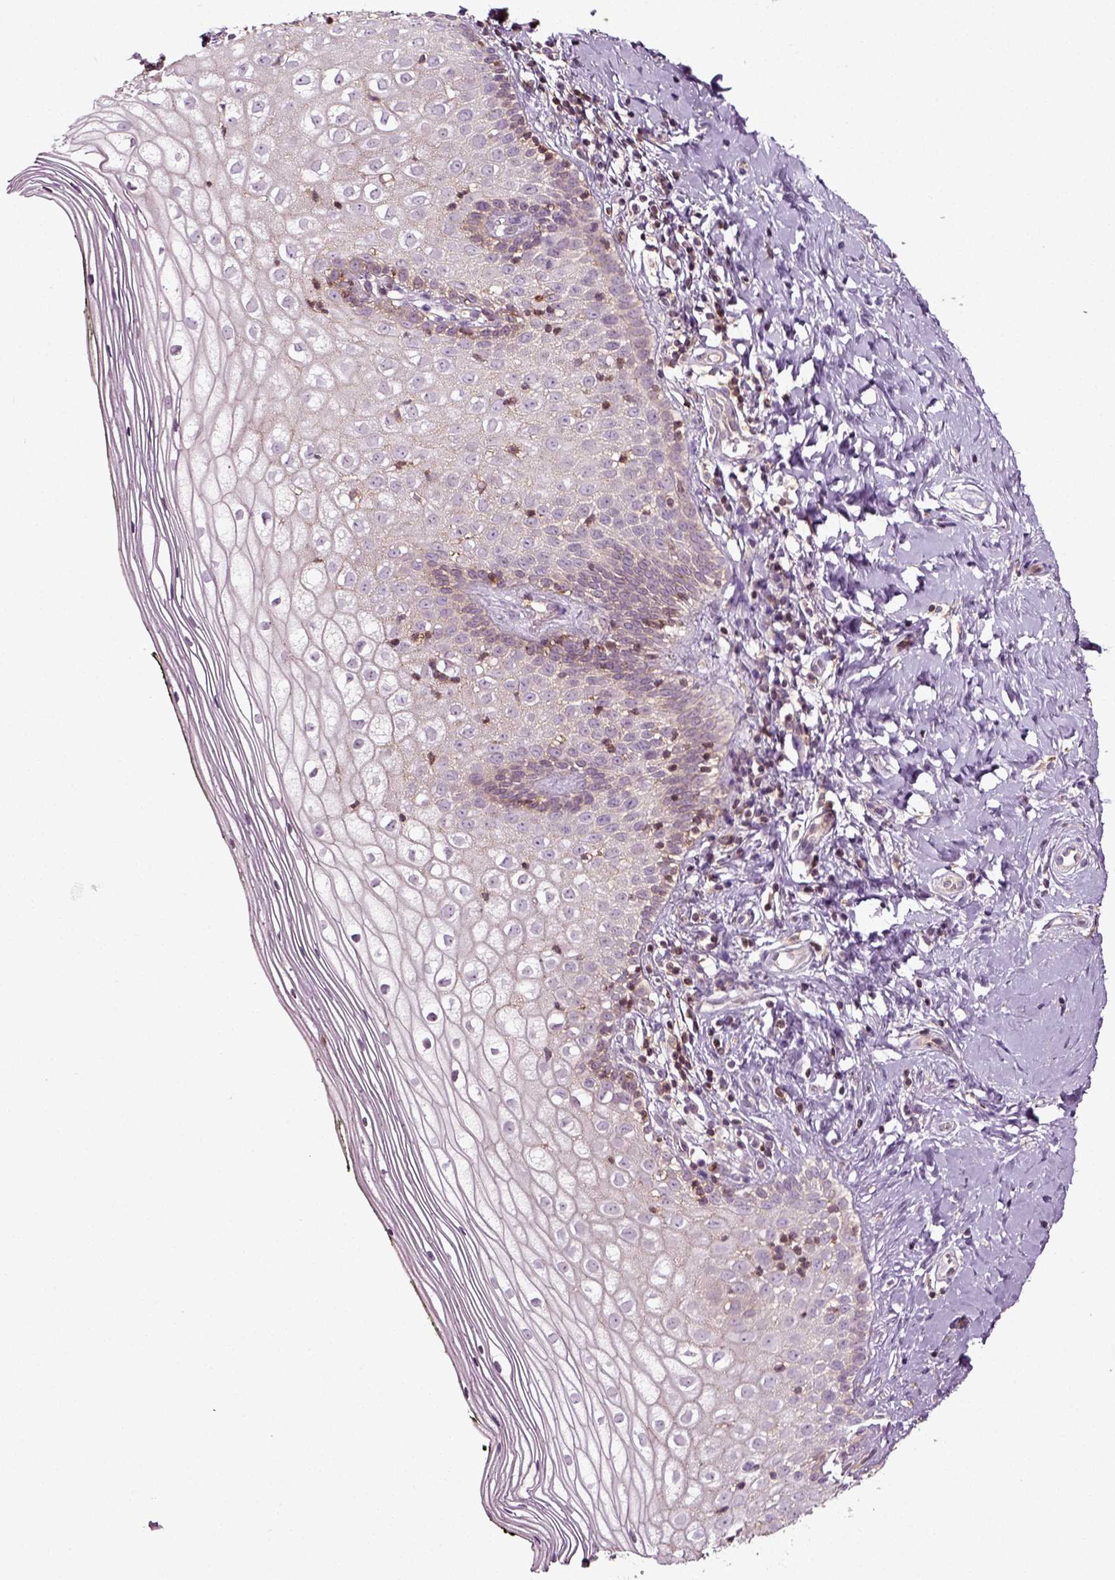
{"staining": {"intensity": "negative", "quantity": "none", "location": "none"}, "tissue": "vagina", "cell_type": "Squamous epithelial cells", "image_type": "normal", "snomed": [{"axis": "morphology", "description": "Normal tissue, NOS"}, {"axis": "topography", "description": "Vagina"}], "caption": "The histopathology image shows no significant expression in squamous epithelial cells of vagina.", "gene": "RHOF", "patient": {"sex": "female", "age": 47}}